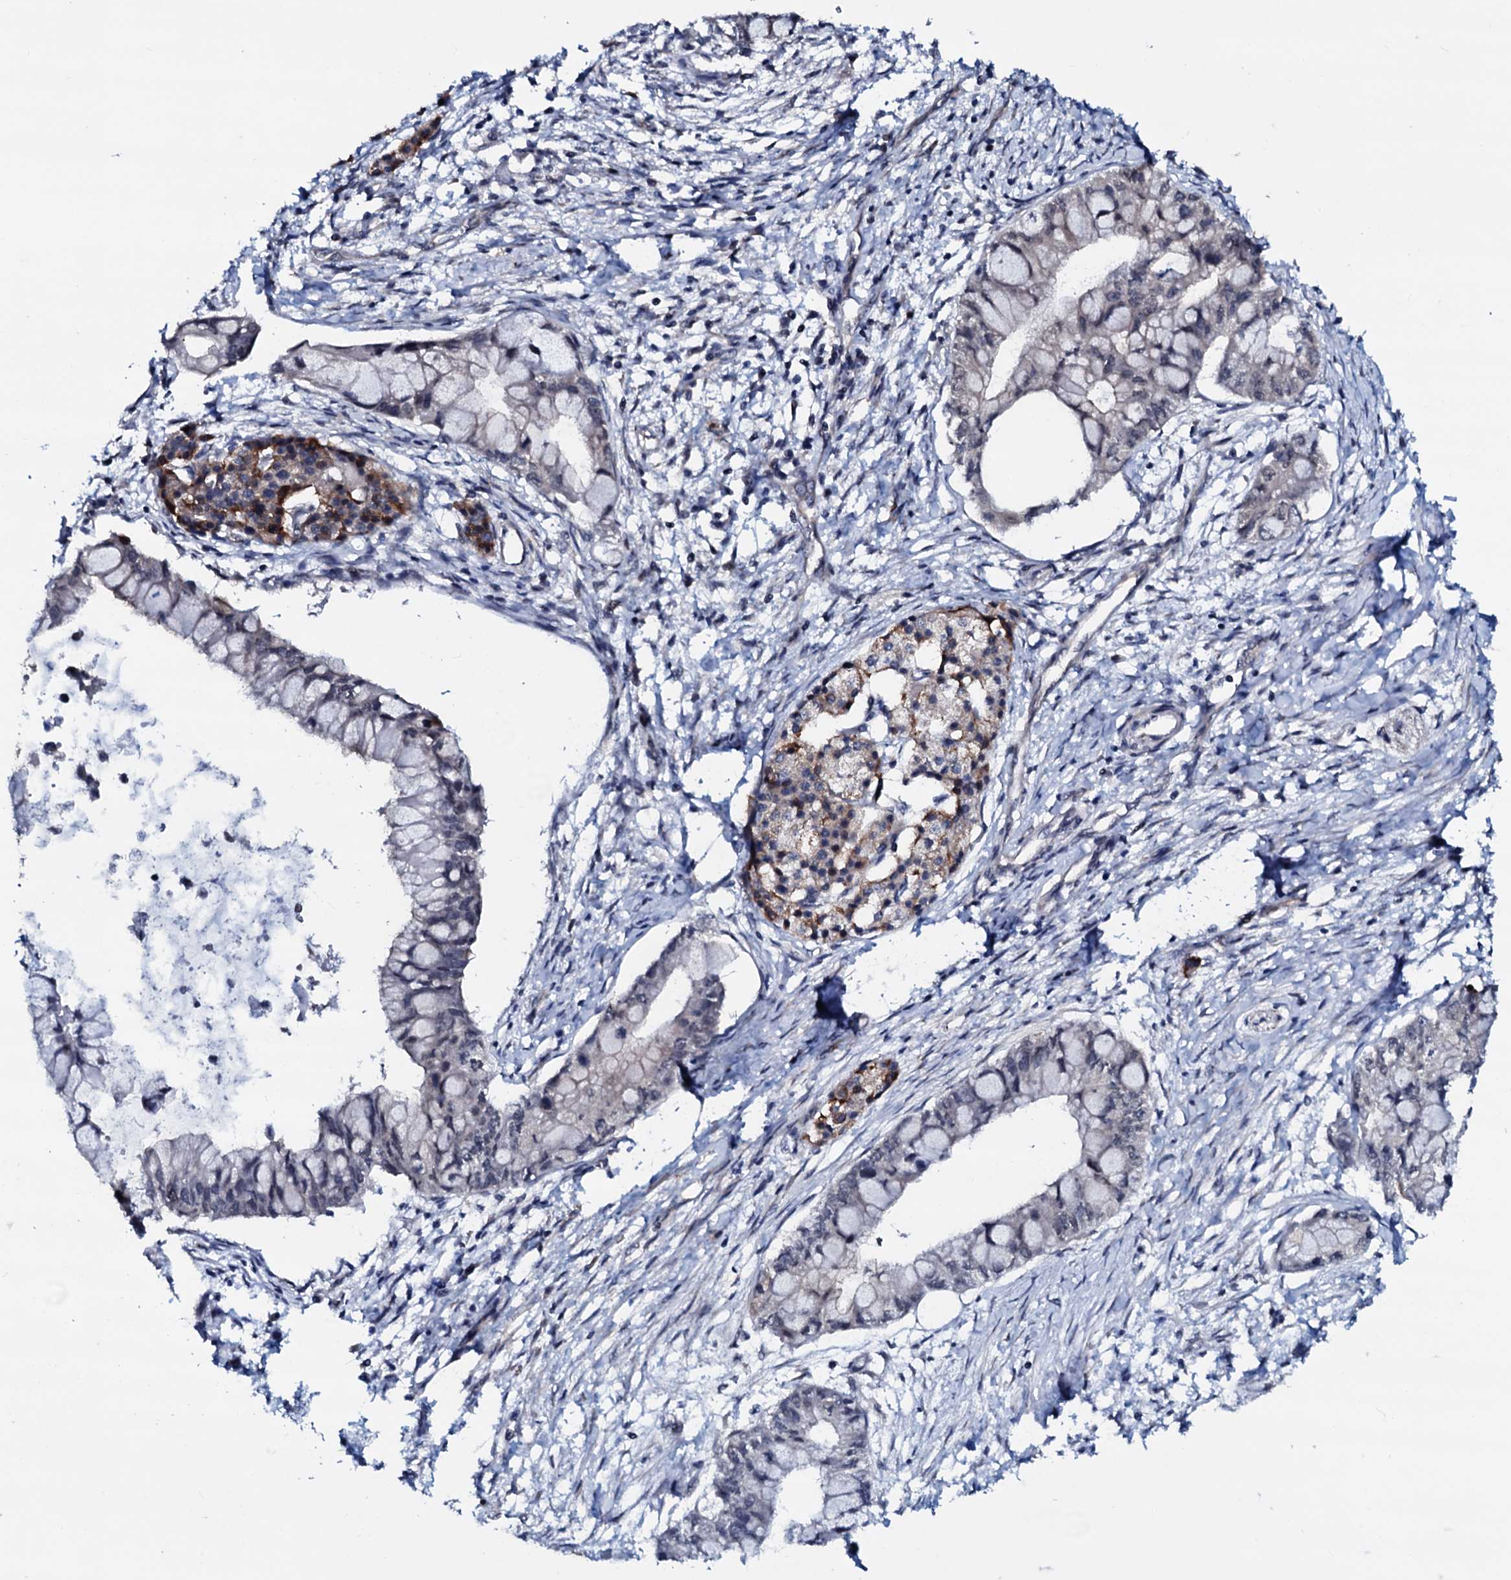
{"staining": {"intensity": "negative", "quantity": "none", "location": "none"}, "tissue": "pancreatic cancer", "cell_type": "Tumor cells", "image_type": "cancer", "snomed": [{"axis": "morphology", "description": "Adenocarcinoma, NOS"}, {"axis": "topography", "description": "Pancreas"}], "caption": "This is an immunohistochemistry histopathology image of pancreatic cancer. There is no expression in tumor cells.", "gene": "OGFOD2", "patient": {"sex": "male", "age": 48}}